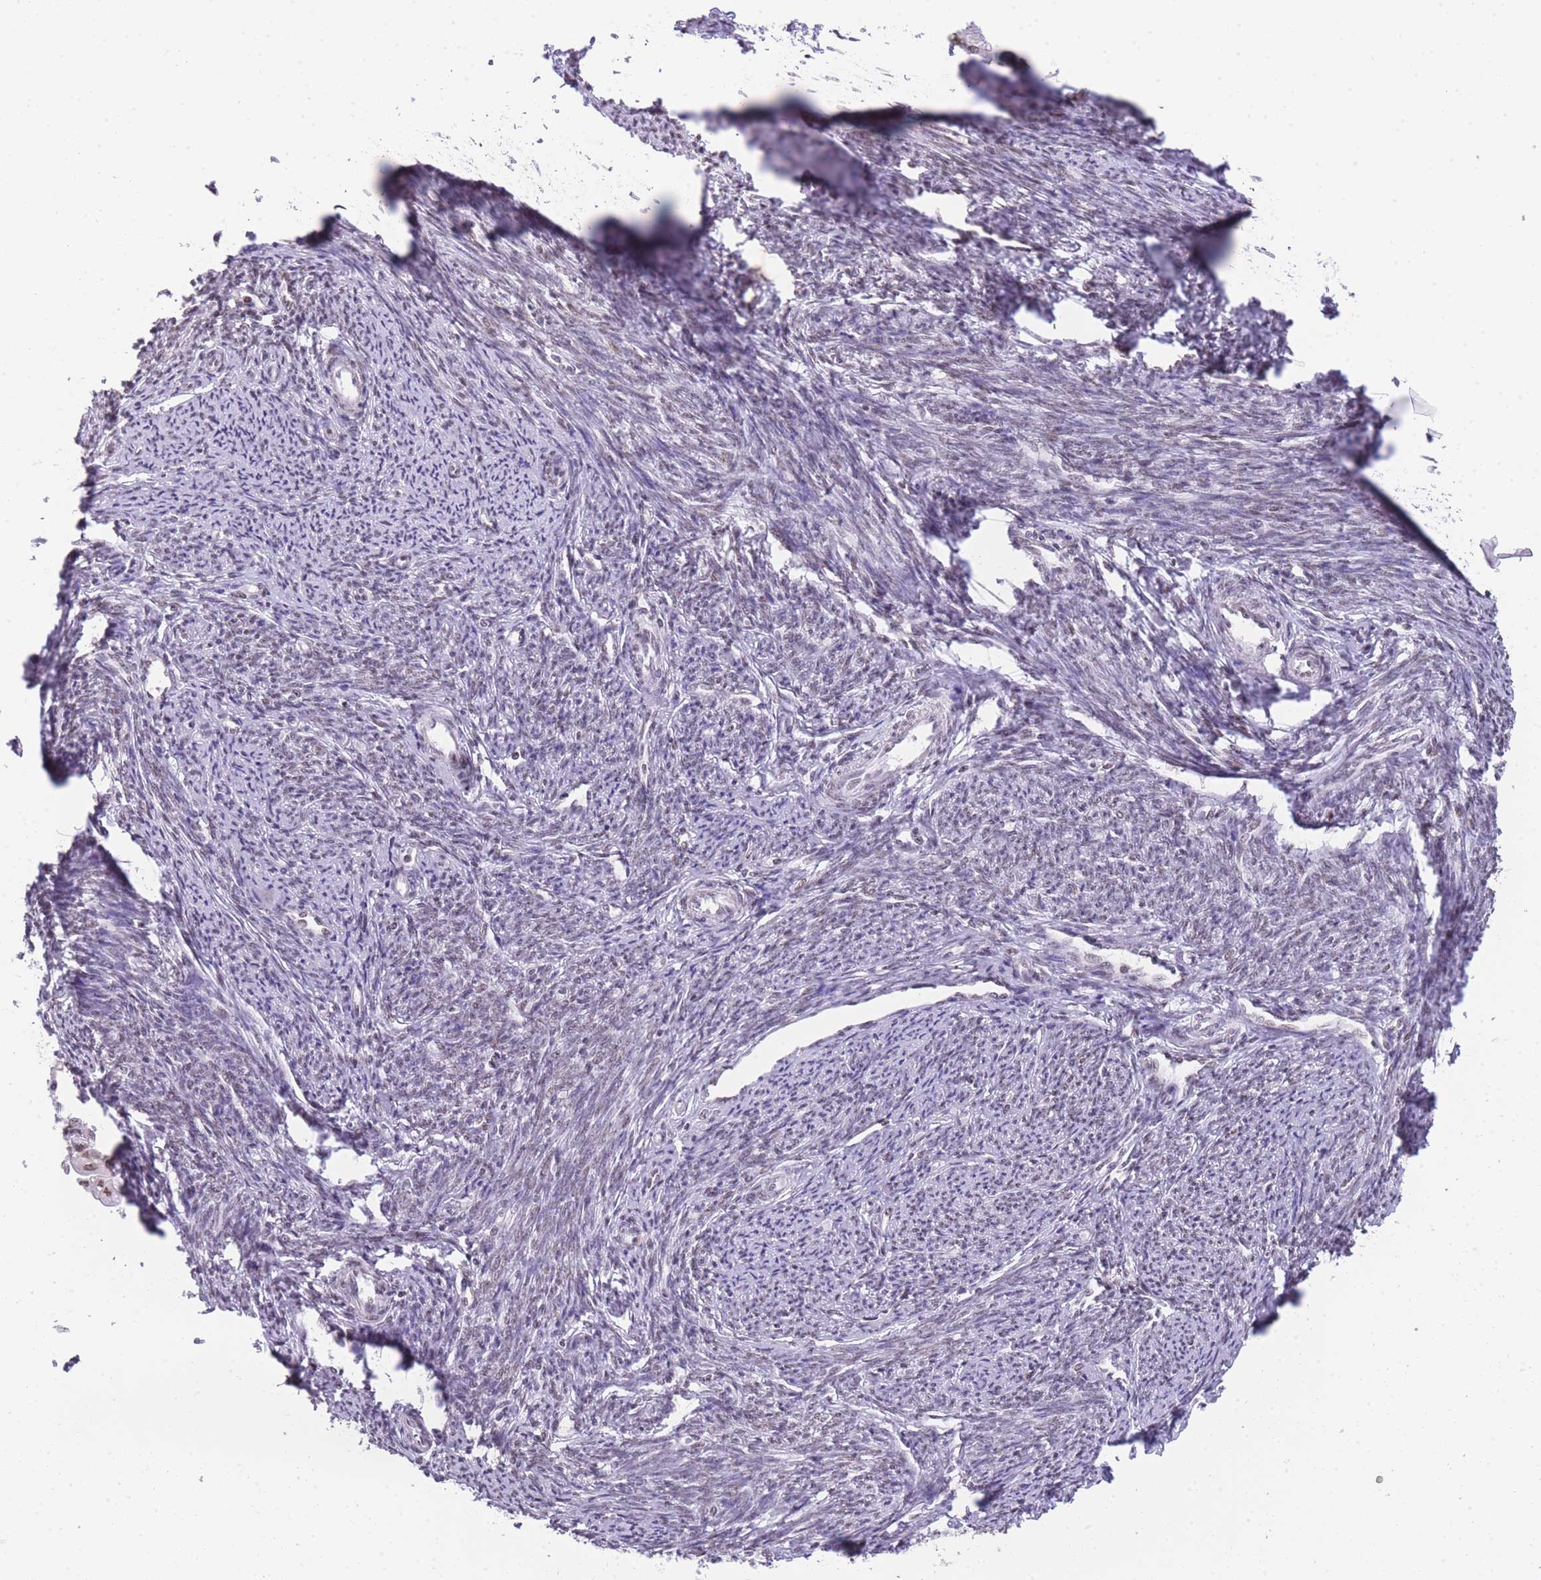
{"staining": {"intensity": "moderate", "quantity": "25%-75%", "location": "nuclear"}, "tissue": "smooth muscle", "cell_type": "Smooth muscle cells", "image_type": "normal", "snomed": [{"axis": "morphology", "description": "Normal tissue, NOS"}, {"axis": "topography", "description": "Smooth muscle"}, {"axis": "topography", "description": "Uterus"}], "caption": "Immunohistochemical staining of benign human smooth muscle demonstrates 25%-75% levels of moderate nuclear protein expression in approximately 25%-75% of smooth muscle cells.", "gene": "EVC2", "patient": {"sex": "female", "age": 59}}